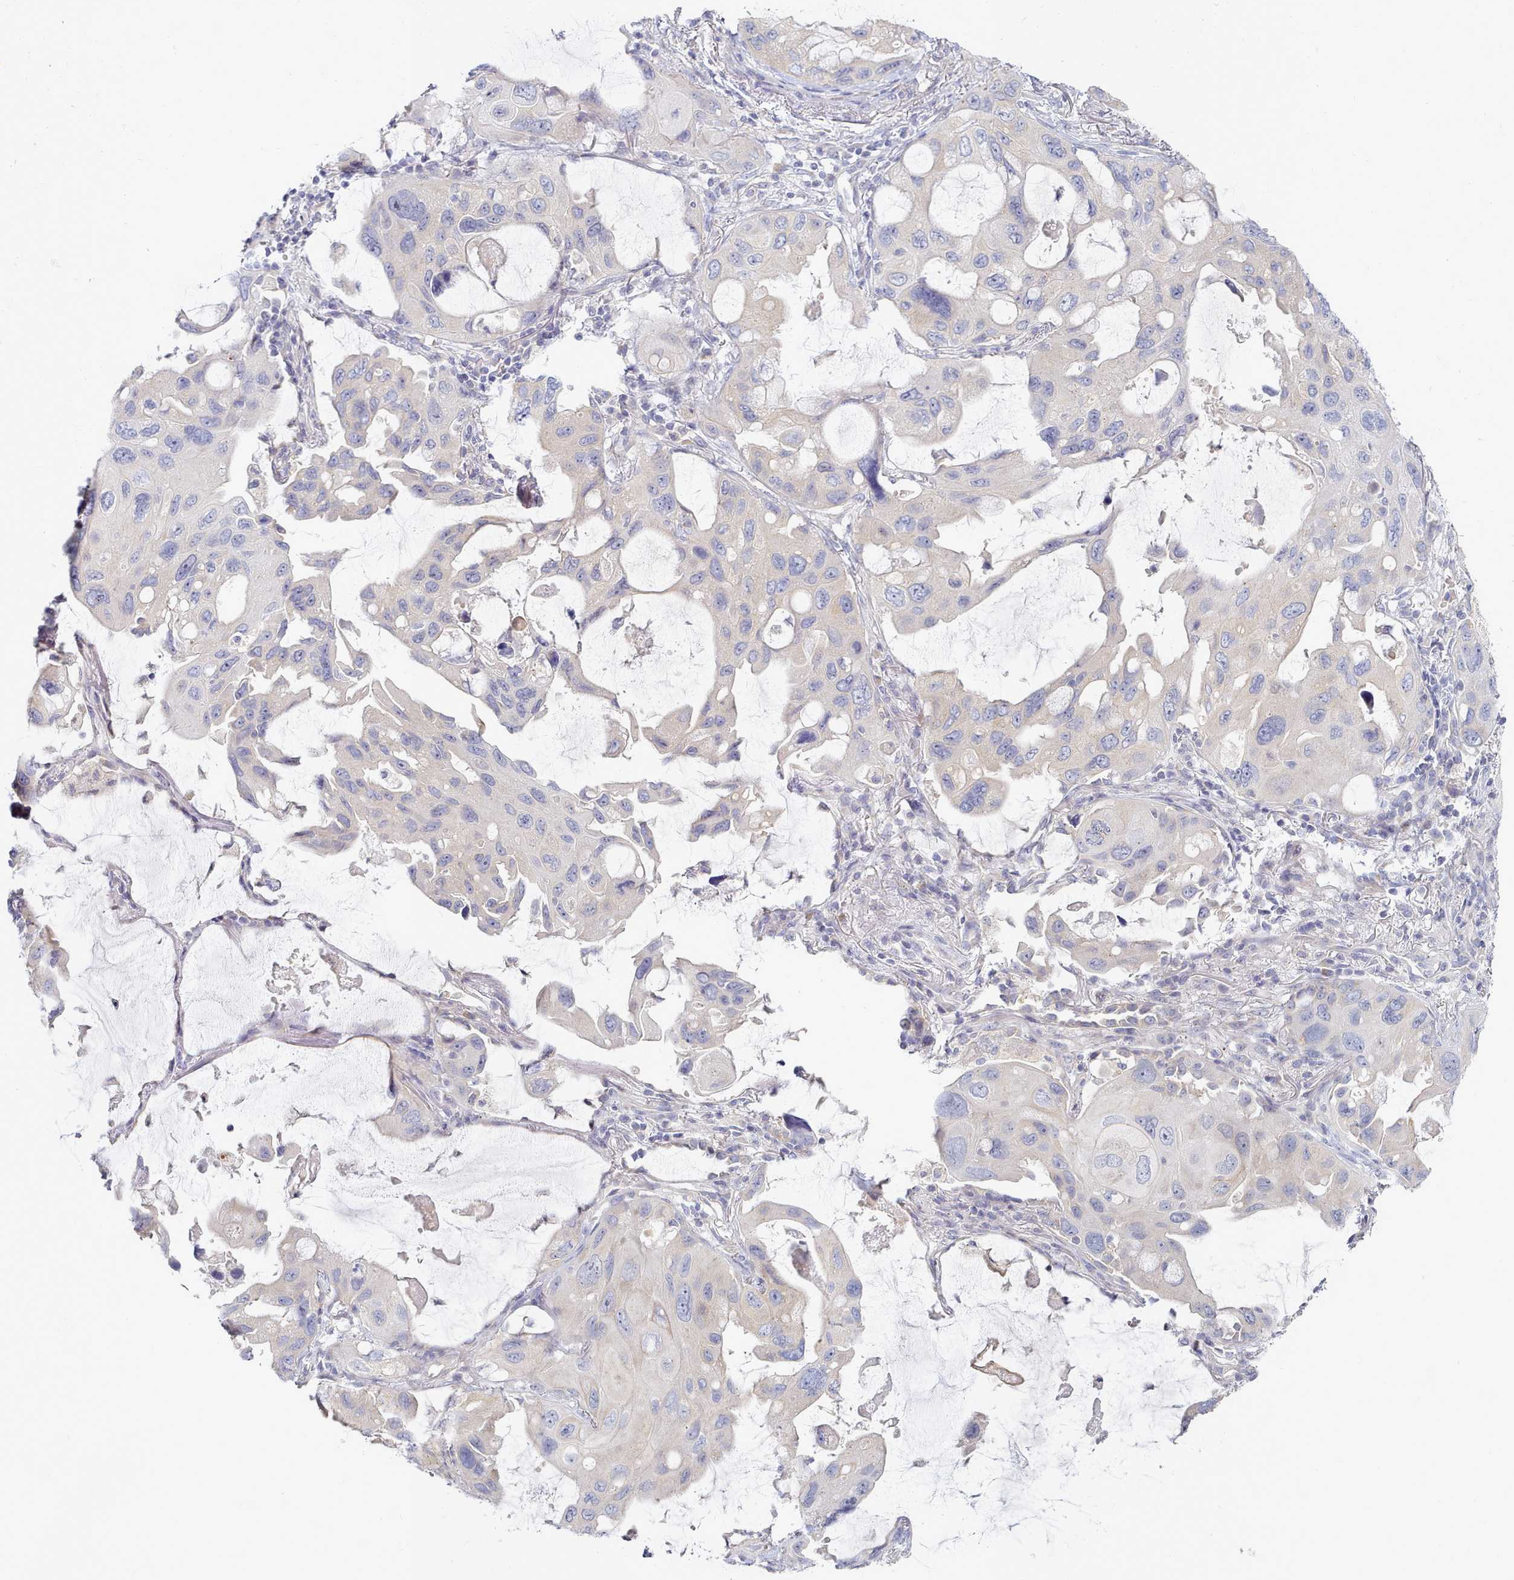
{"staining": {"intensity": "negative", "quantity": "none", "location": "none"}, "tissue": "lung cancer", "cell_type": "Tumor cells", "image_type": "cancer", "snomed": [{"axis": "morphology", "description": "Squamous cell carcinoma, NOS"}, {"axis": "topography", "description": "Lung"}], "caption": "Histopathology image shows no protein expression in tumor cells of lung squamous cell carcinoma tissue.", "gene": "TYW1B", "patient": {"sex": "female", "age": 73}}